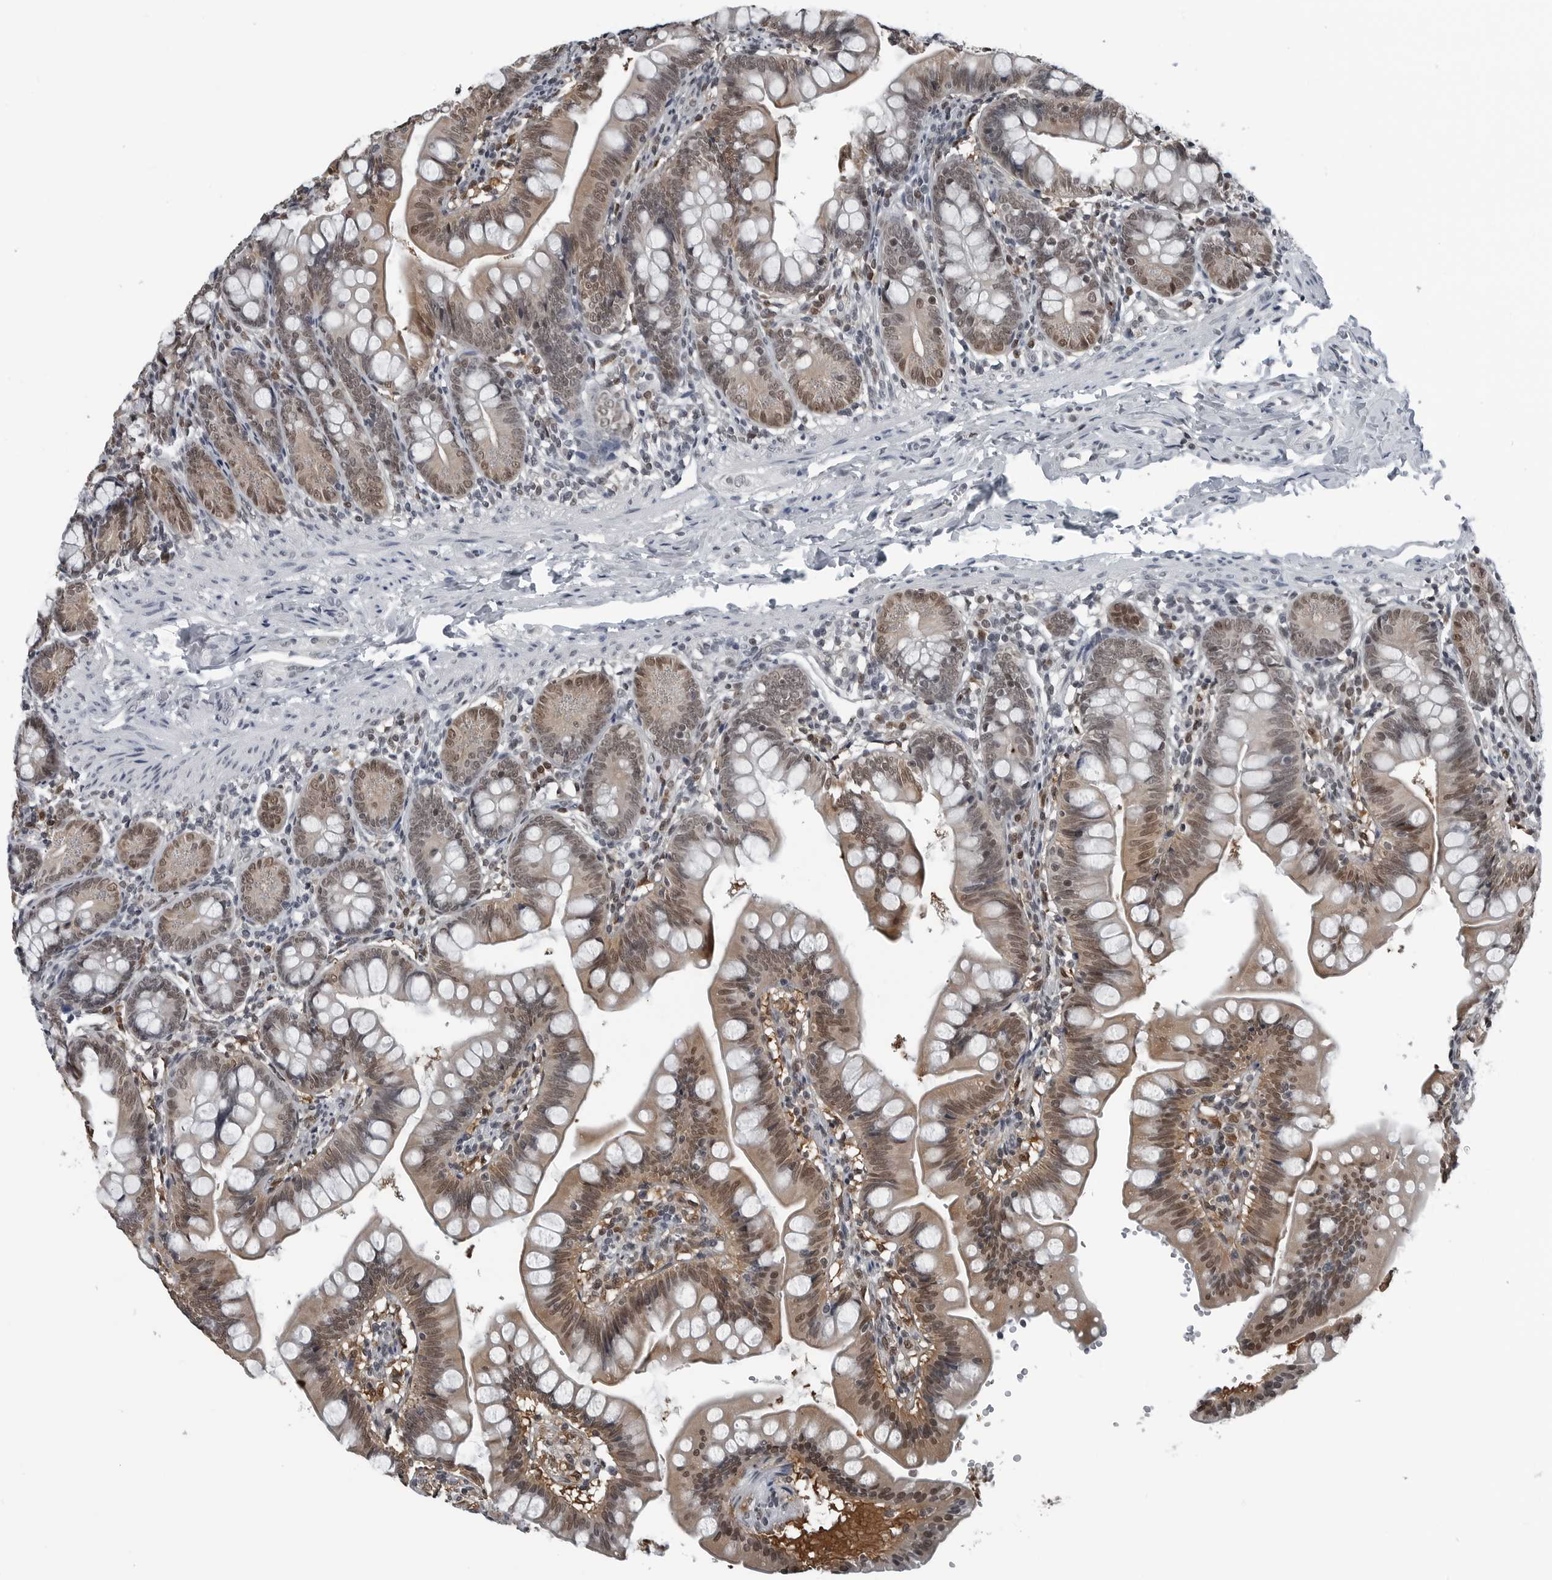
{"staining": {"intensity": "moderate", "quantity": "25%-75%", "location": "nuclear"}, "tissue": "small intestine", "cell_type": "Glandular cells", "image_type": "normal", "snomed": [{"axis": "morphology", "description": "Normal tissue, NOS"}, {"axis": "topography", "description": "Small intestine"}], "caption": "Protein staining of benign small intestine shows moderate nuclear positivity in approximately 25%-75% of glandular cells. The protein of interest is shown in brown color, while the nuclei are stained blue.", "gene": "AKR1A1", "patient": {"sex": "male", "age": 7}}